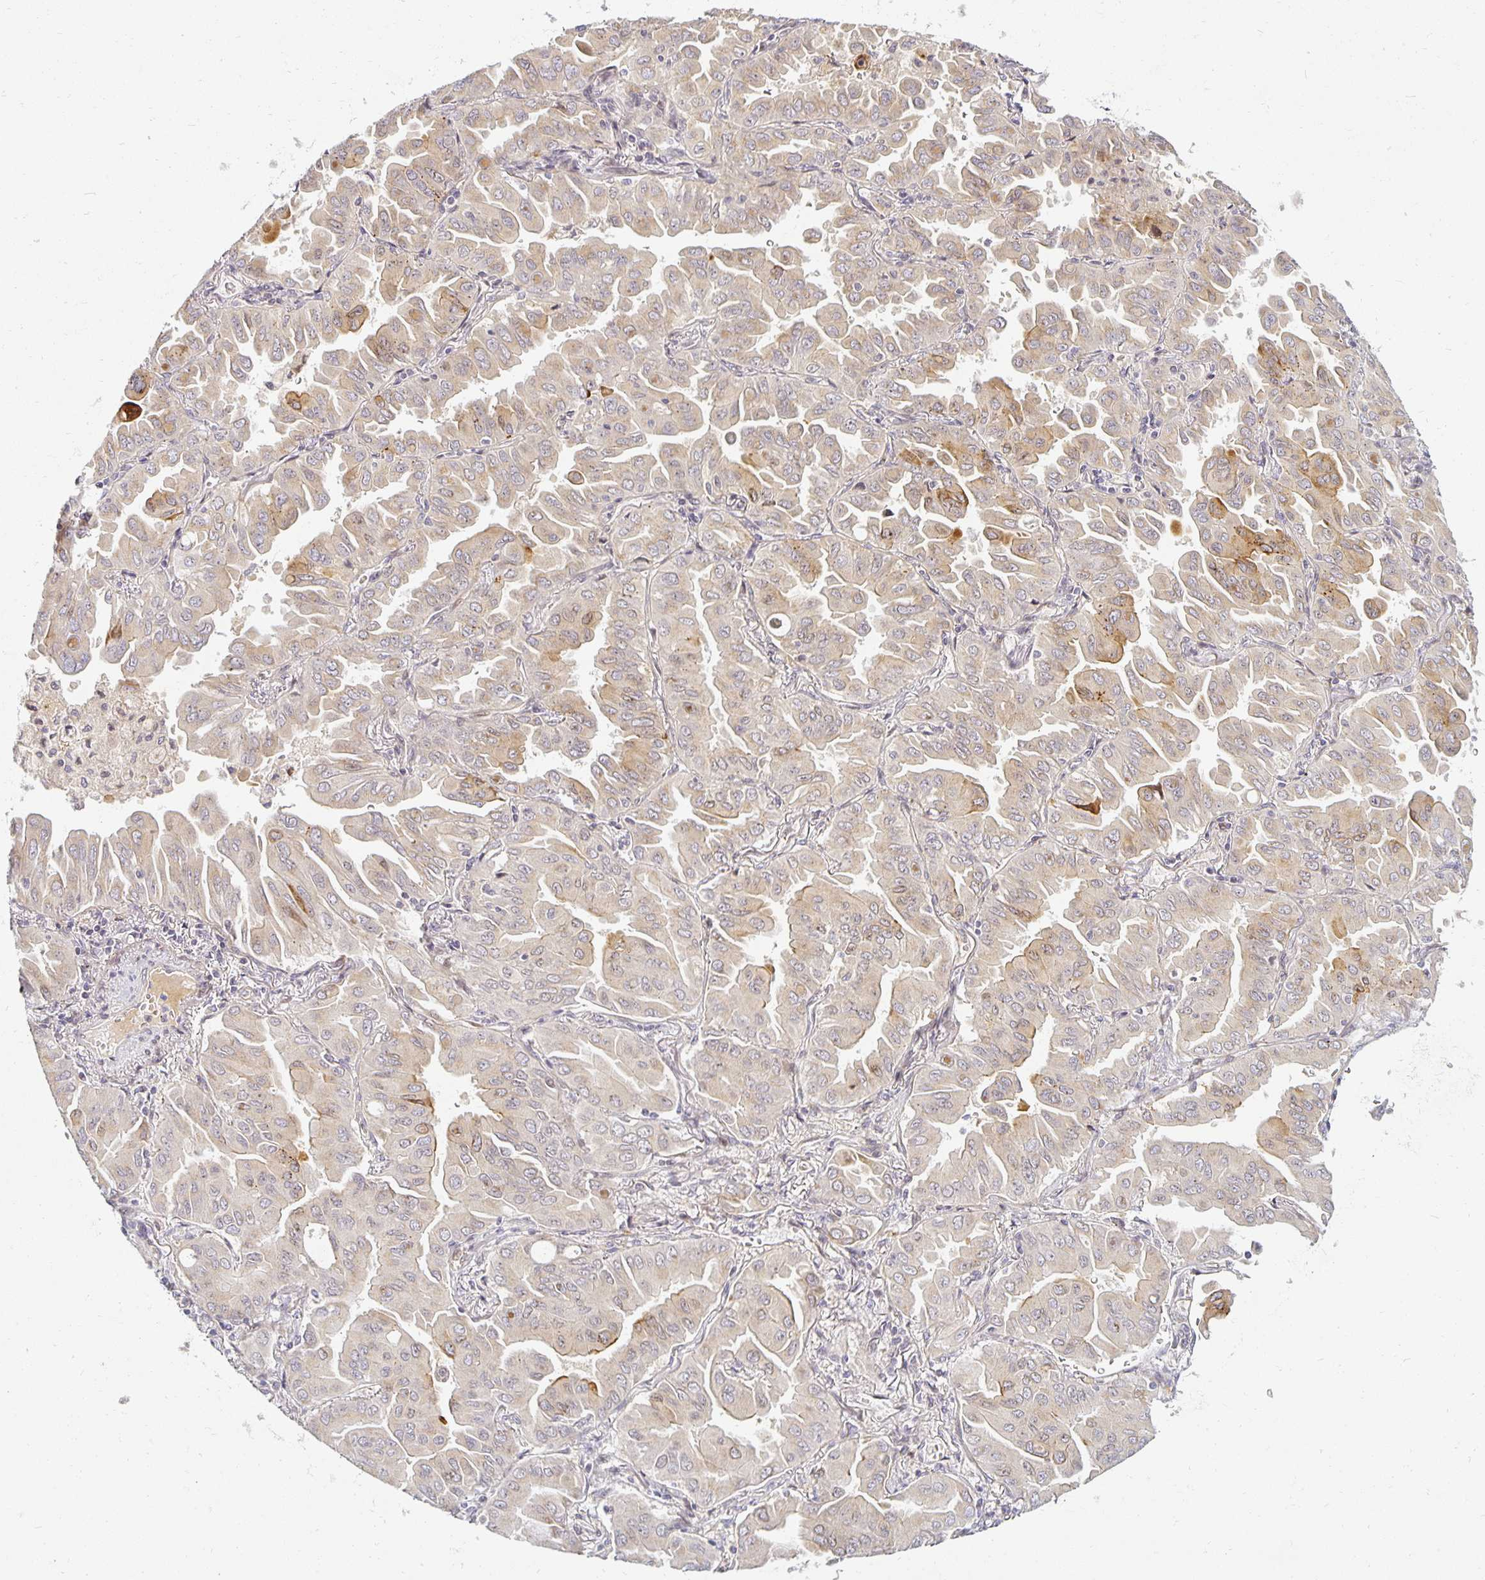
{"staining": {"intensity": "weak", "quantity": "25%-75%", "location": "cytoplasmic/membranous"}, "tissue": "lung cancer", "cell_type": "Tumor cells", "image_type": "cancer", "snomed": [{"axis": "morphology", "description": "Adenocarcinoma, NOS"}, {"axis": "topography", "description": "Lung"}], "caption": "Lung adenocarcinoma stained for a protein reveals weak cytoplasmic/membranous positivity in tumor cells.", "gene": "EHF", "patient": {"sex": "male", "age": 64}}